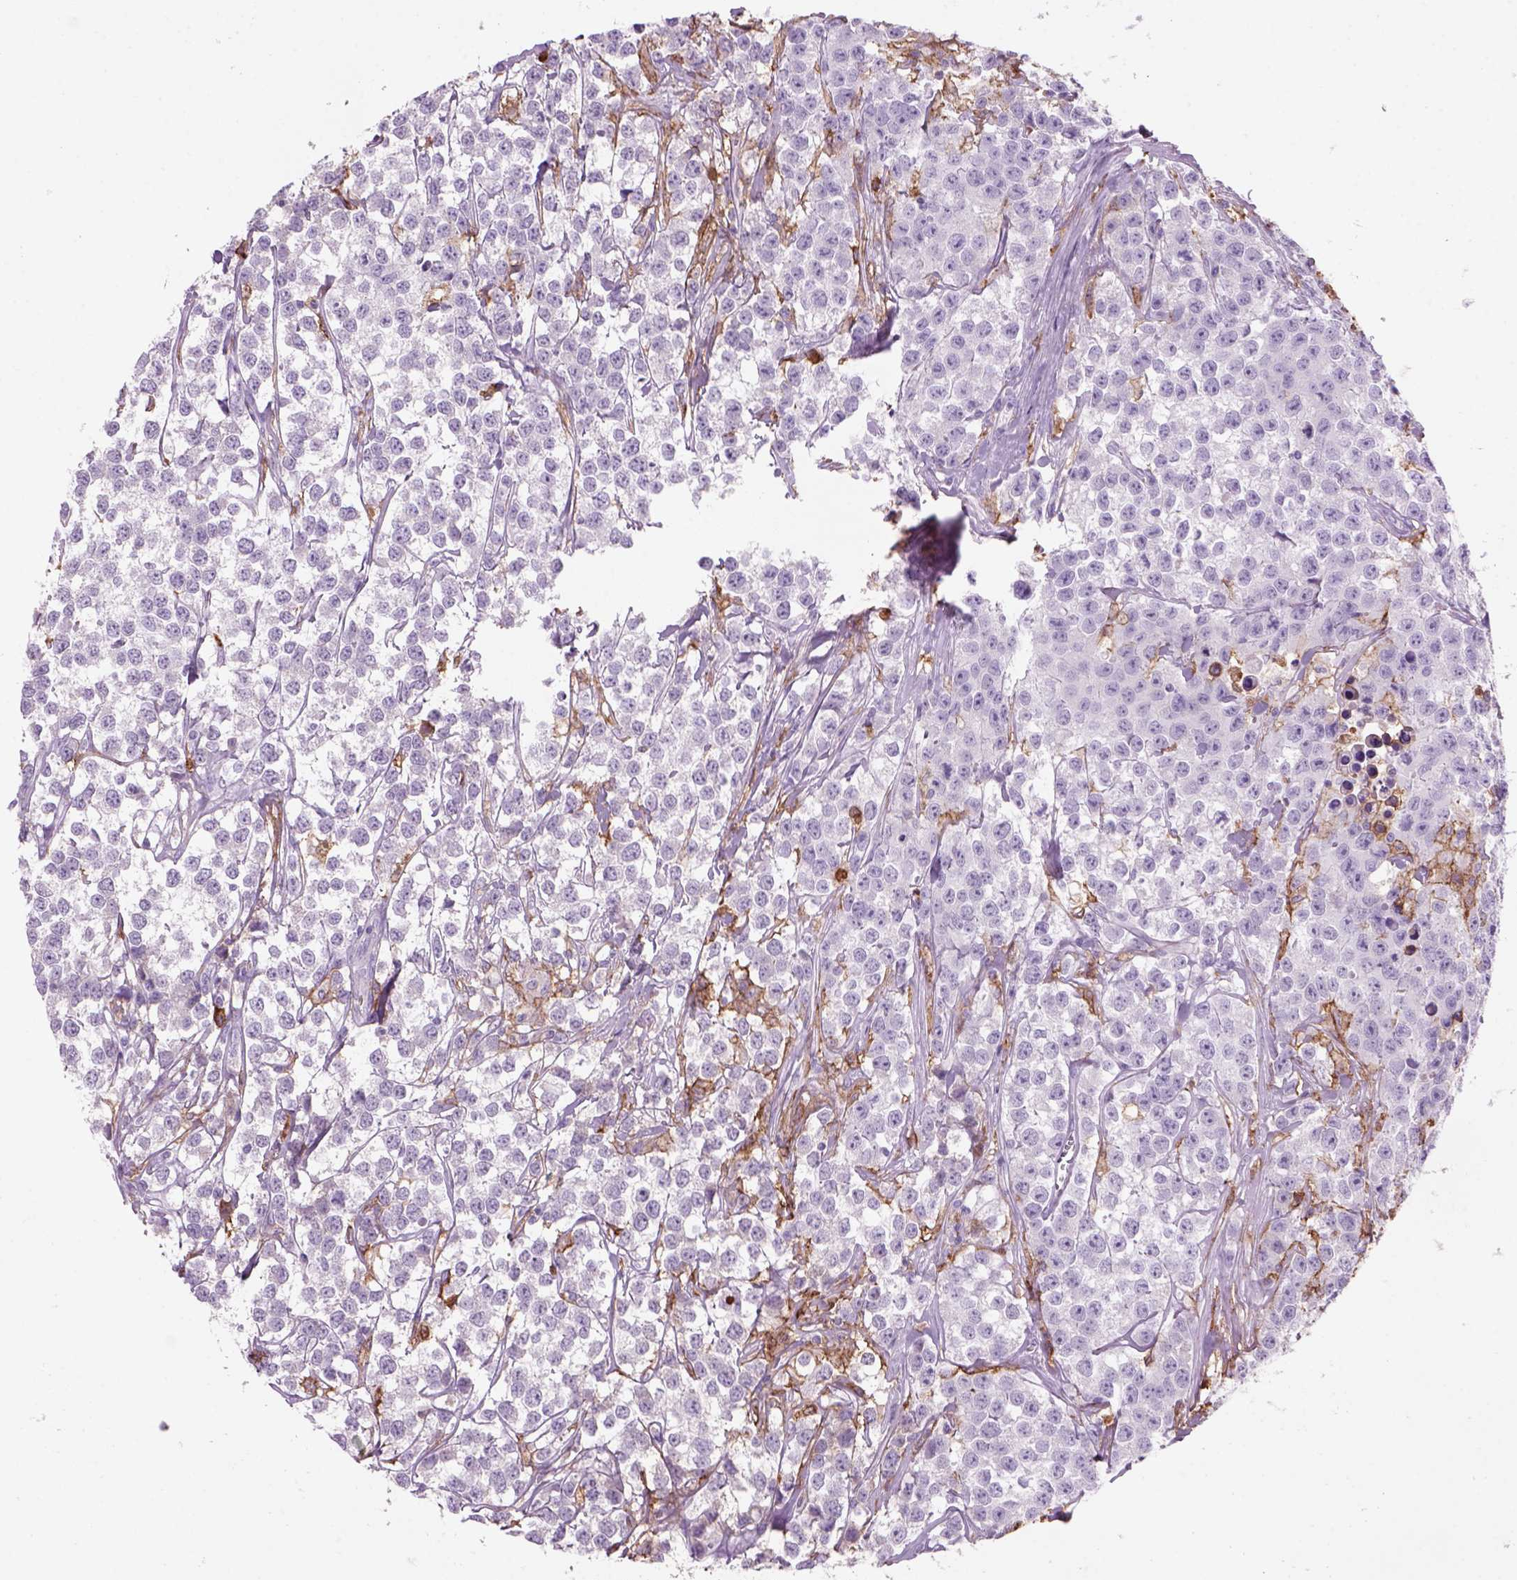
{"staining": {"intensity": "negative", "quantity": "none", "location": "none"}, "tissue": "testis cancer", "cell_type": "Tumor cells", "image_type": "cancer", "snomed": [{"axis": "morphology", "description": "Seminoma, NOS"}, {"axis": "topography", "description": "Testis"}], "caption": "Tumor cells show no significant protein expression in testis seminoma. The staining was performed using DAB (3,3'-diaminobenzidine) to visualize the protein expression in brown, while the nuclei were stained in blue with hematoxylin (Magnification: 20x).", "gene": "CD14", "patient": {"sex": "male", "age": 59}}